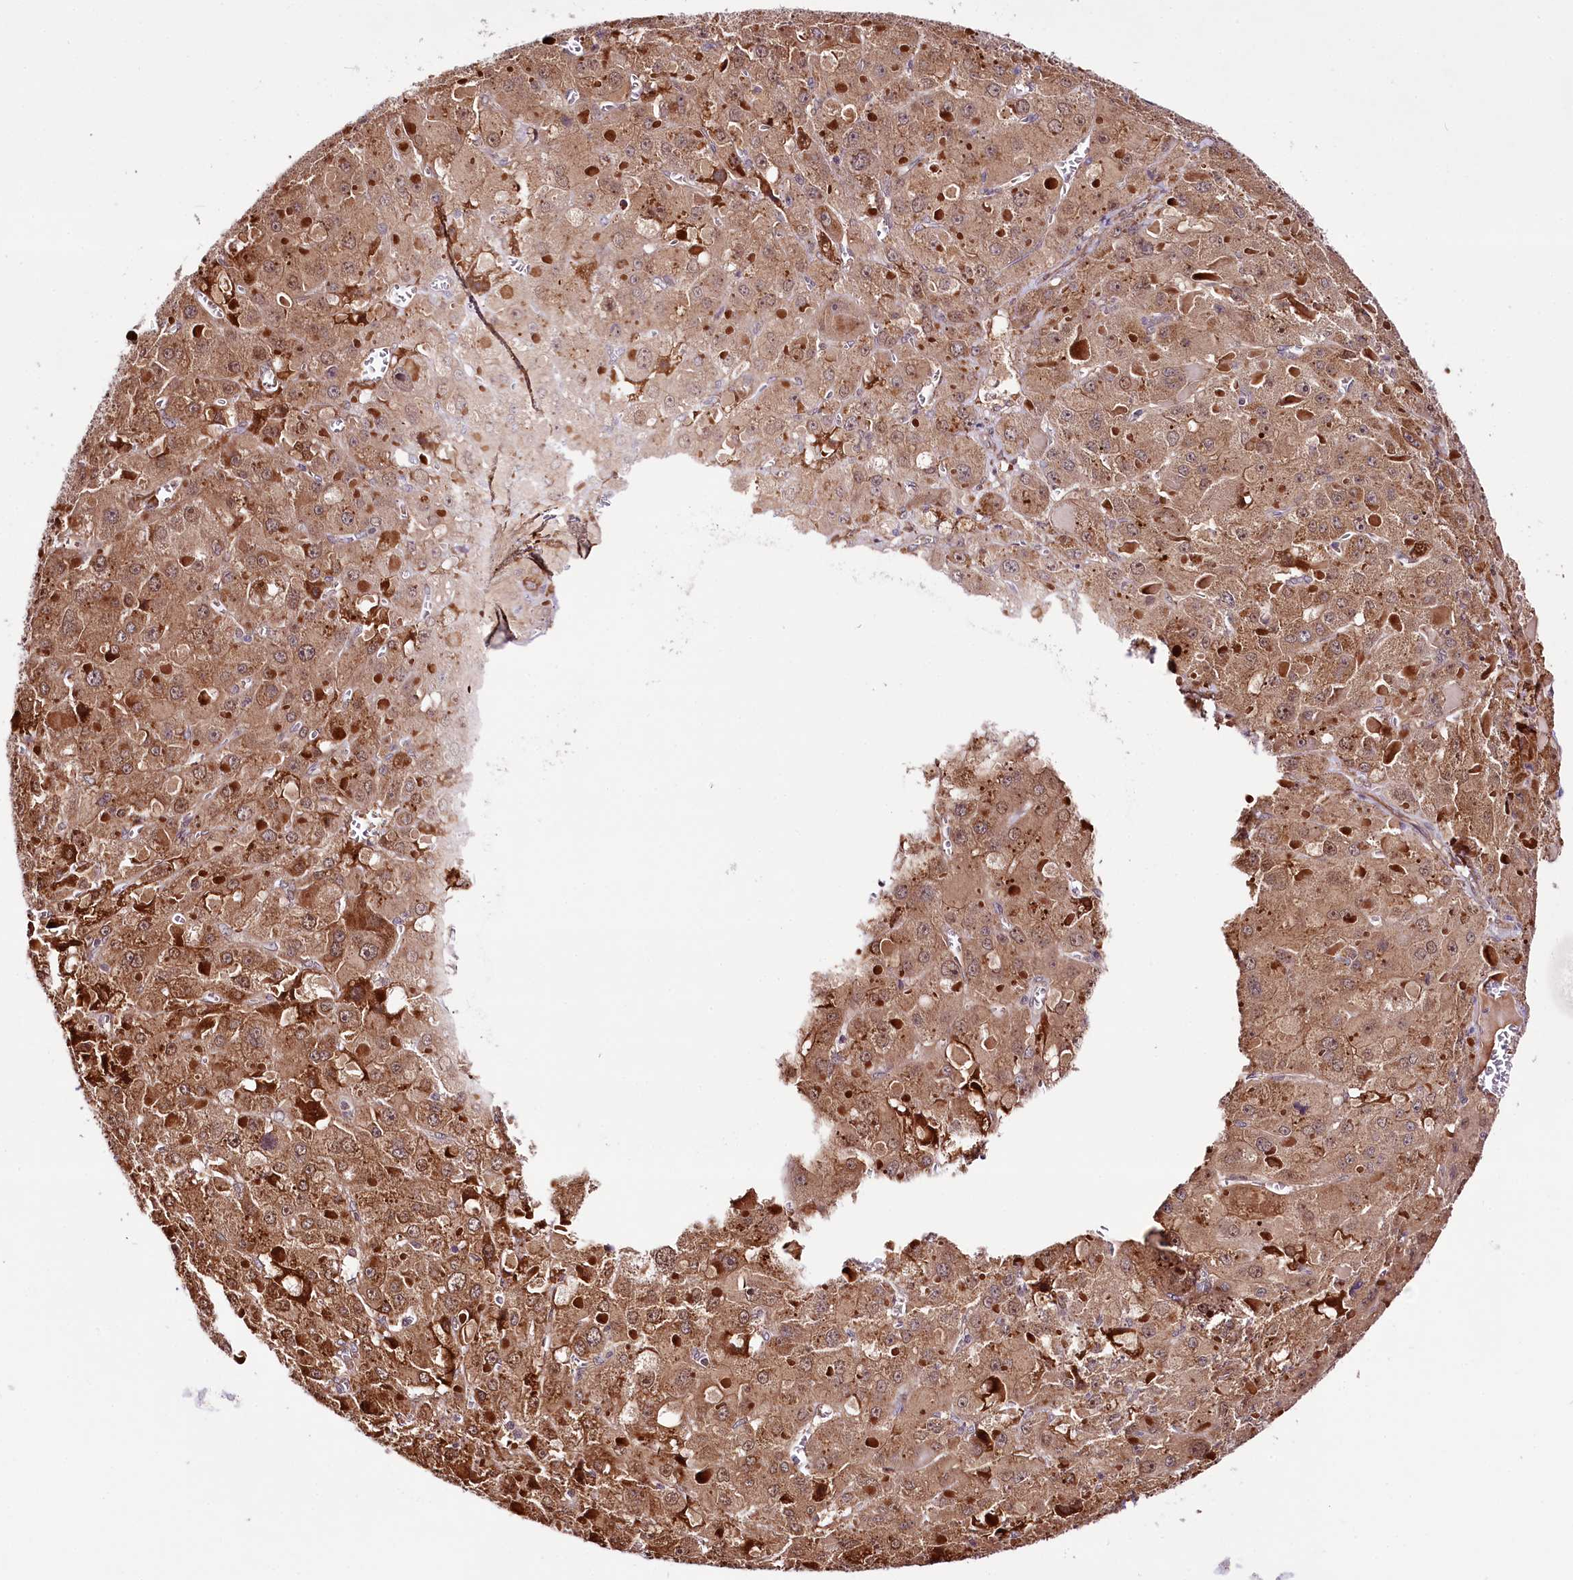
{"staining": {"intensity": "moderate", "quantity": ">75%", "location": "cytoplasmic/membranous,nuclear"}, "tissue": "liver cancer", "cell_type": "Tumor cells", "image_type": "cancer", "snomed": [{"axis": "morphology", "description": "Carcinoma, Hepatocellular, NOS"}, {"axis": "topography", "description": "Liver"}], "caption": "Moderate cytoplasmic/membranous and nuclear staining for a protein is identified in about >75% of tumor cells of liver hepatocellular carcinoma using immunohistochemistry.", "gene": "CUTC", "patient": {"sex": "female", "age": 73}}